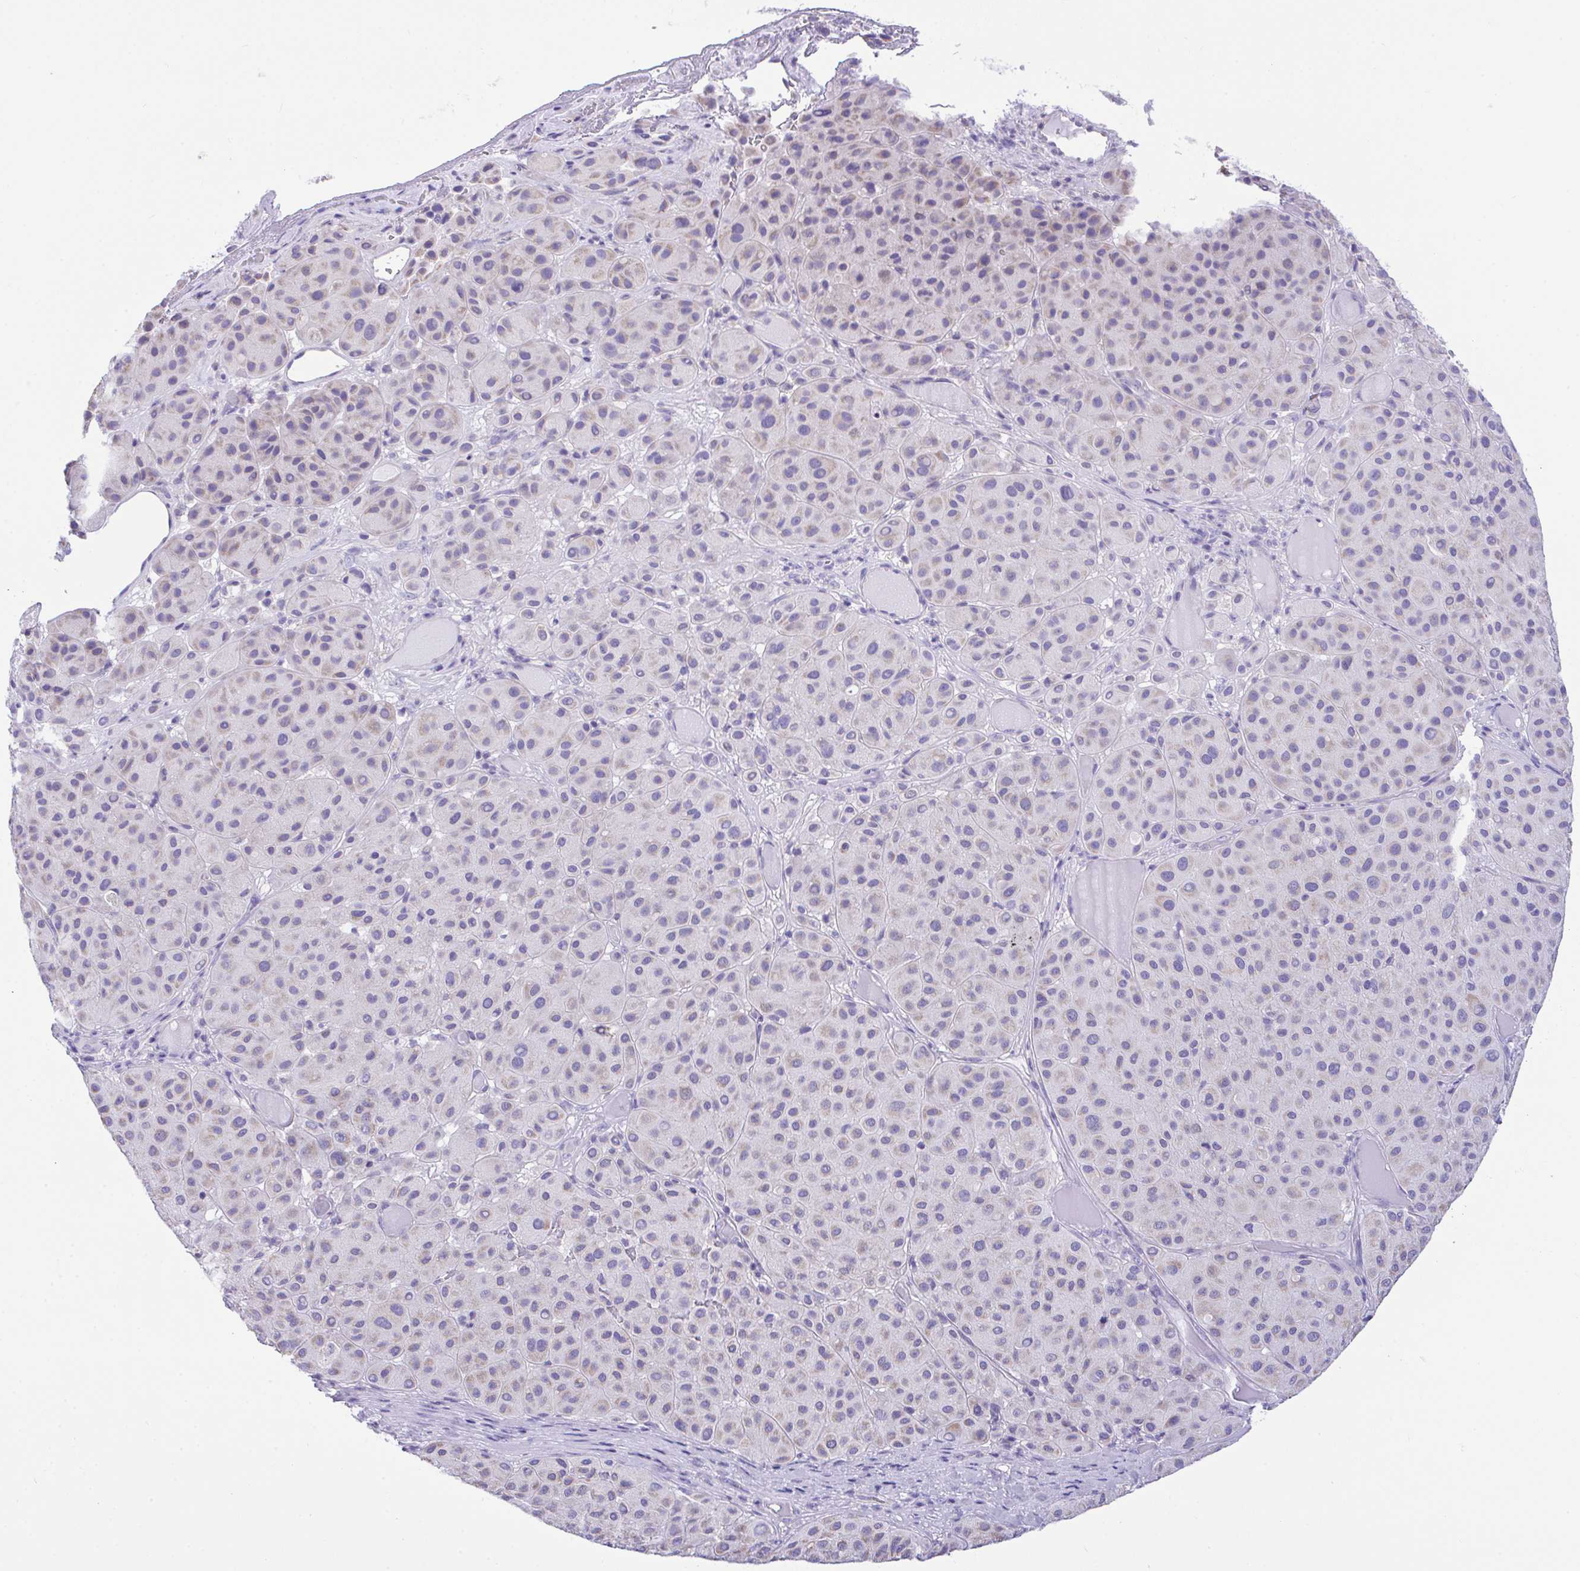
{"staining": {"intensity": "weak", "quantity": "<25%", "location": "cytoplasmic/membranous"}, "tissue": "melanoma", "cell_type": "Tumor cells", "image_type": "cancer", "snomed": [{"axis": "morphology", "description": "Malignant melanoma, Metastatic site"}, {"axis": "topography", "description": "Smooth muscle"}], "caption": "DAB (3,3'-diaminobenzidine) immunohistochemical staining of melanoma displays no significant staining in tumor cells.", "gene": "NLRP8", "patient": {"sex": "male", "age": 41}}